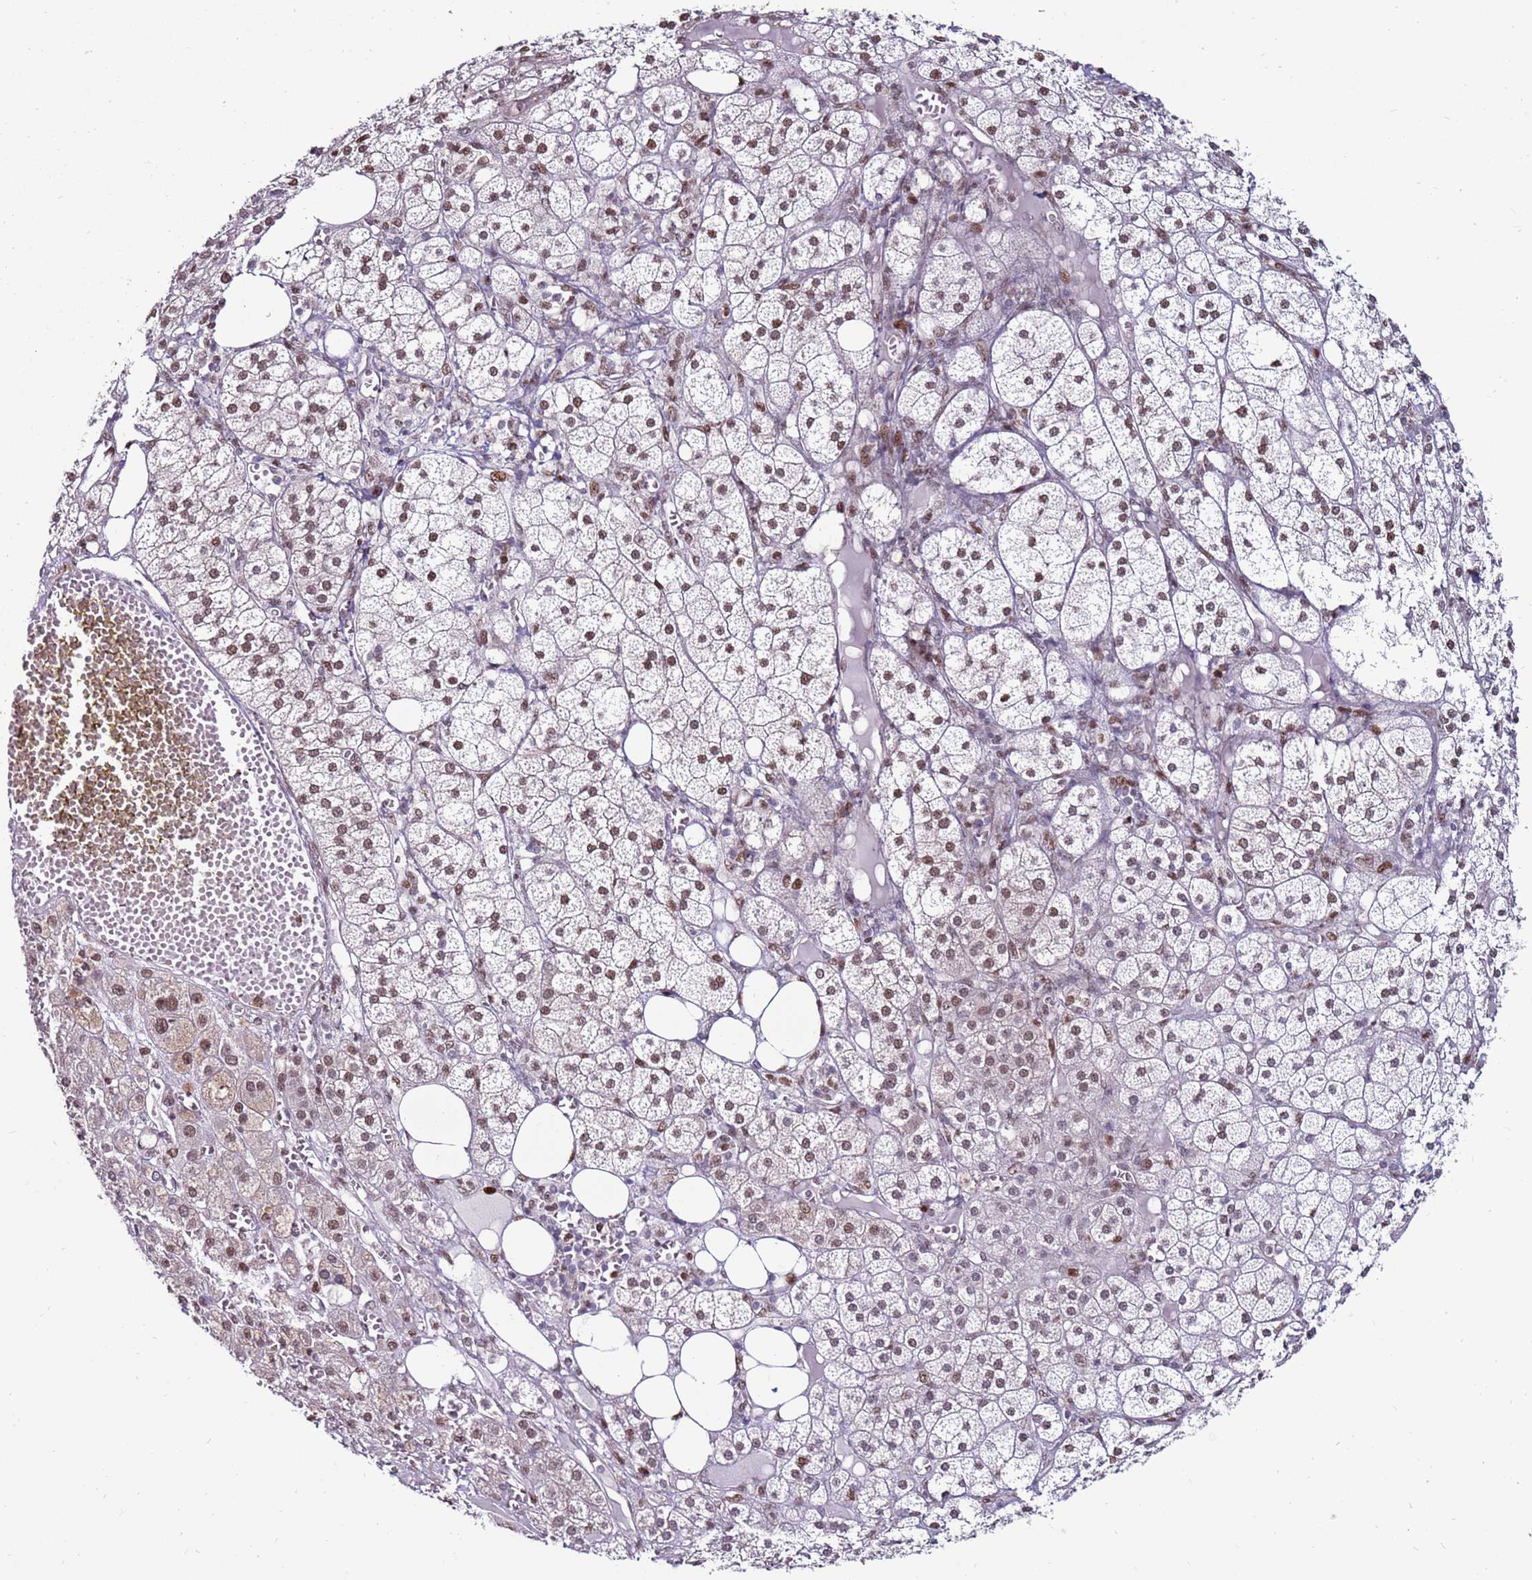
{"staining": {"intensity": "moderate", "quantity": ">75%", "location": "nuclear"}, "tissue": "adrenal gland", "cell_type": "Glandular cells", "image_type": "normal", "snomed": [{"axis": "morphology", "description": "Normal tissue, NOS"}, {"axis": "topography", "description": "Adrenal gland"}], "caption": "Immunohistochemistry (IHC) of unremarkable adrenal gland shows medium levels of moderate nuclear staining in about >75% of glandular cells. (brown staining indicates protein expression, while blue staining denotes nuclei).", "gene": "KPNA4", "patient": {"sex": "female", "age": 61}}